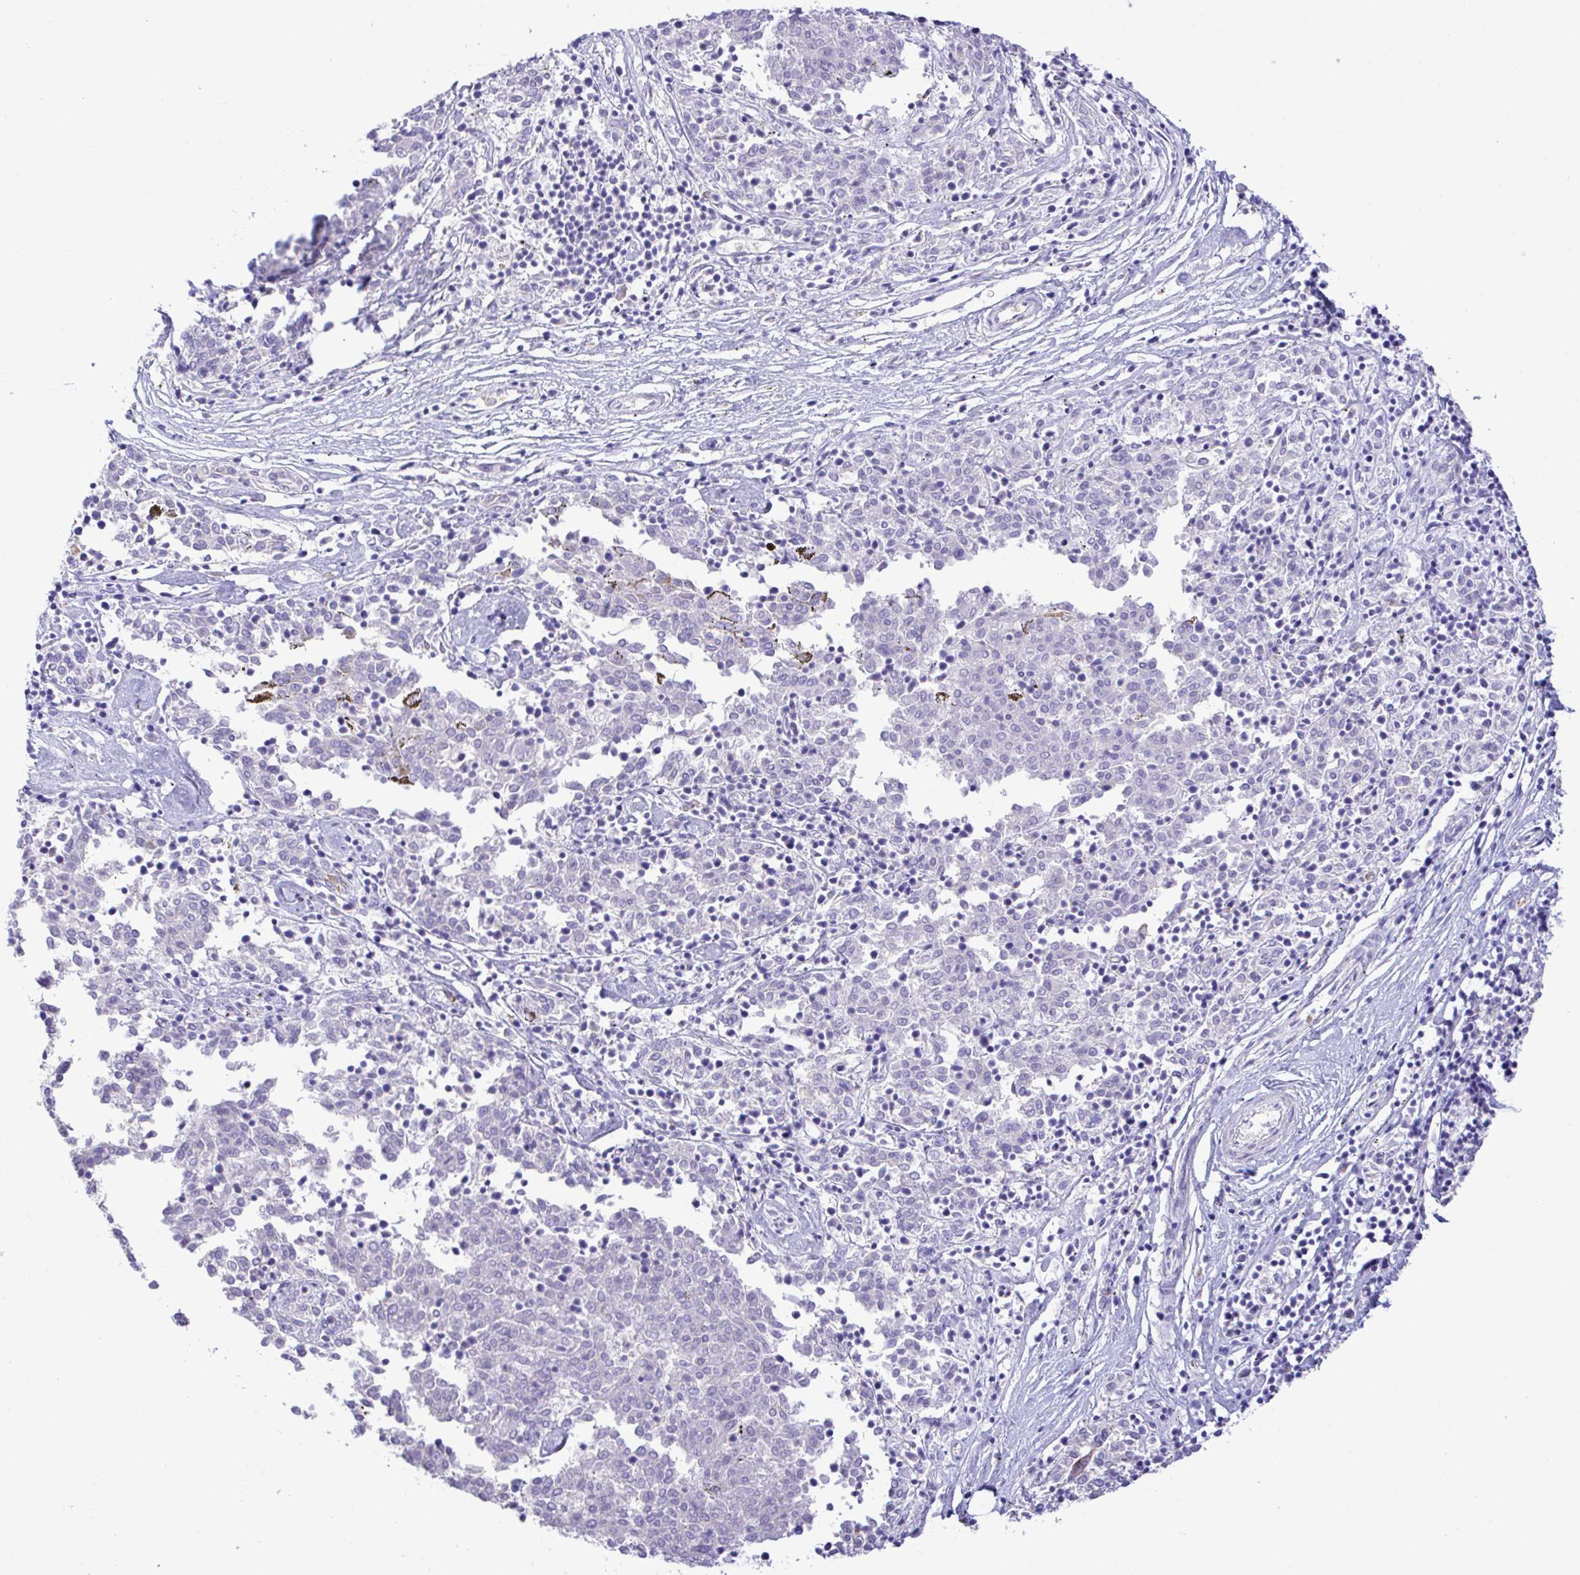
{"staining": {"intensity": "negative", "quantity": "none", "location": "none"}, "tissue": "melanoma", "cell_type": "Tumor cells", "image_type": "cancer", "snomed": [{"axis": "morphology", "description": "Malignant melanoma, NOS"}, {"axis": "topography", "description": "Skin"}], "caption": "This image is of malignant melanoma stained with IHC to label a protein in brown with the nuclei are counter-stained blue. There is no expression in tumor cells. (Immunohistochemistry (ihc), brightfield microscopy, high magnification).", "gene": "ZNF221", "patient": {"sex": "female", "age": 72}}